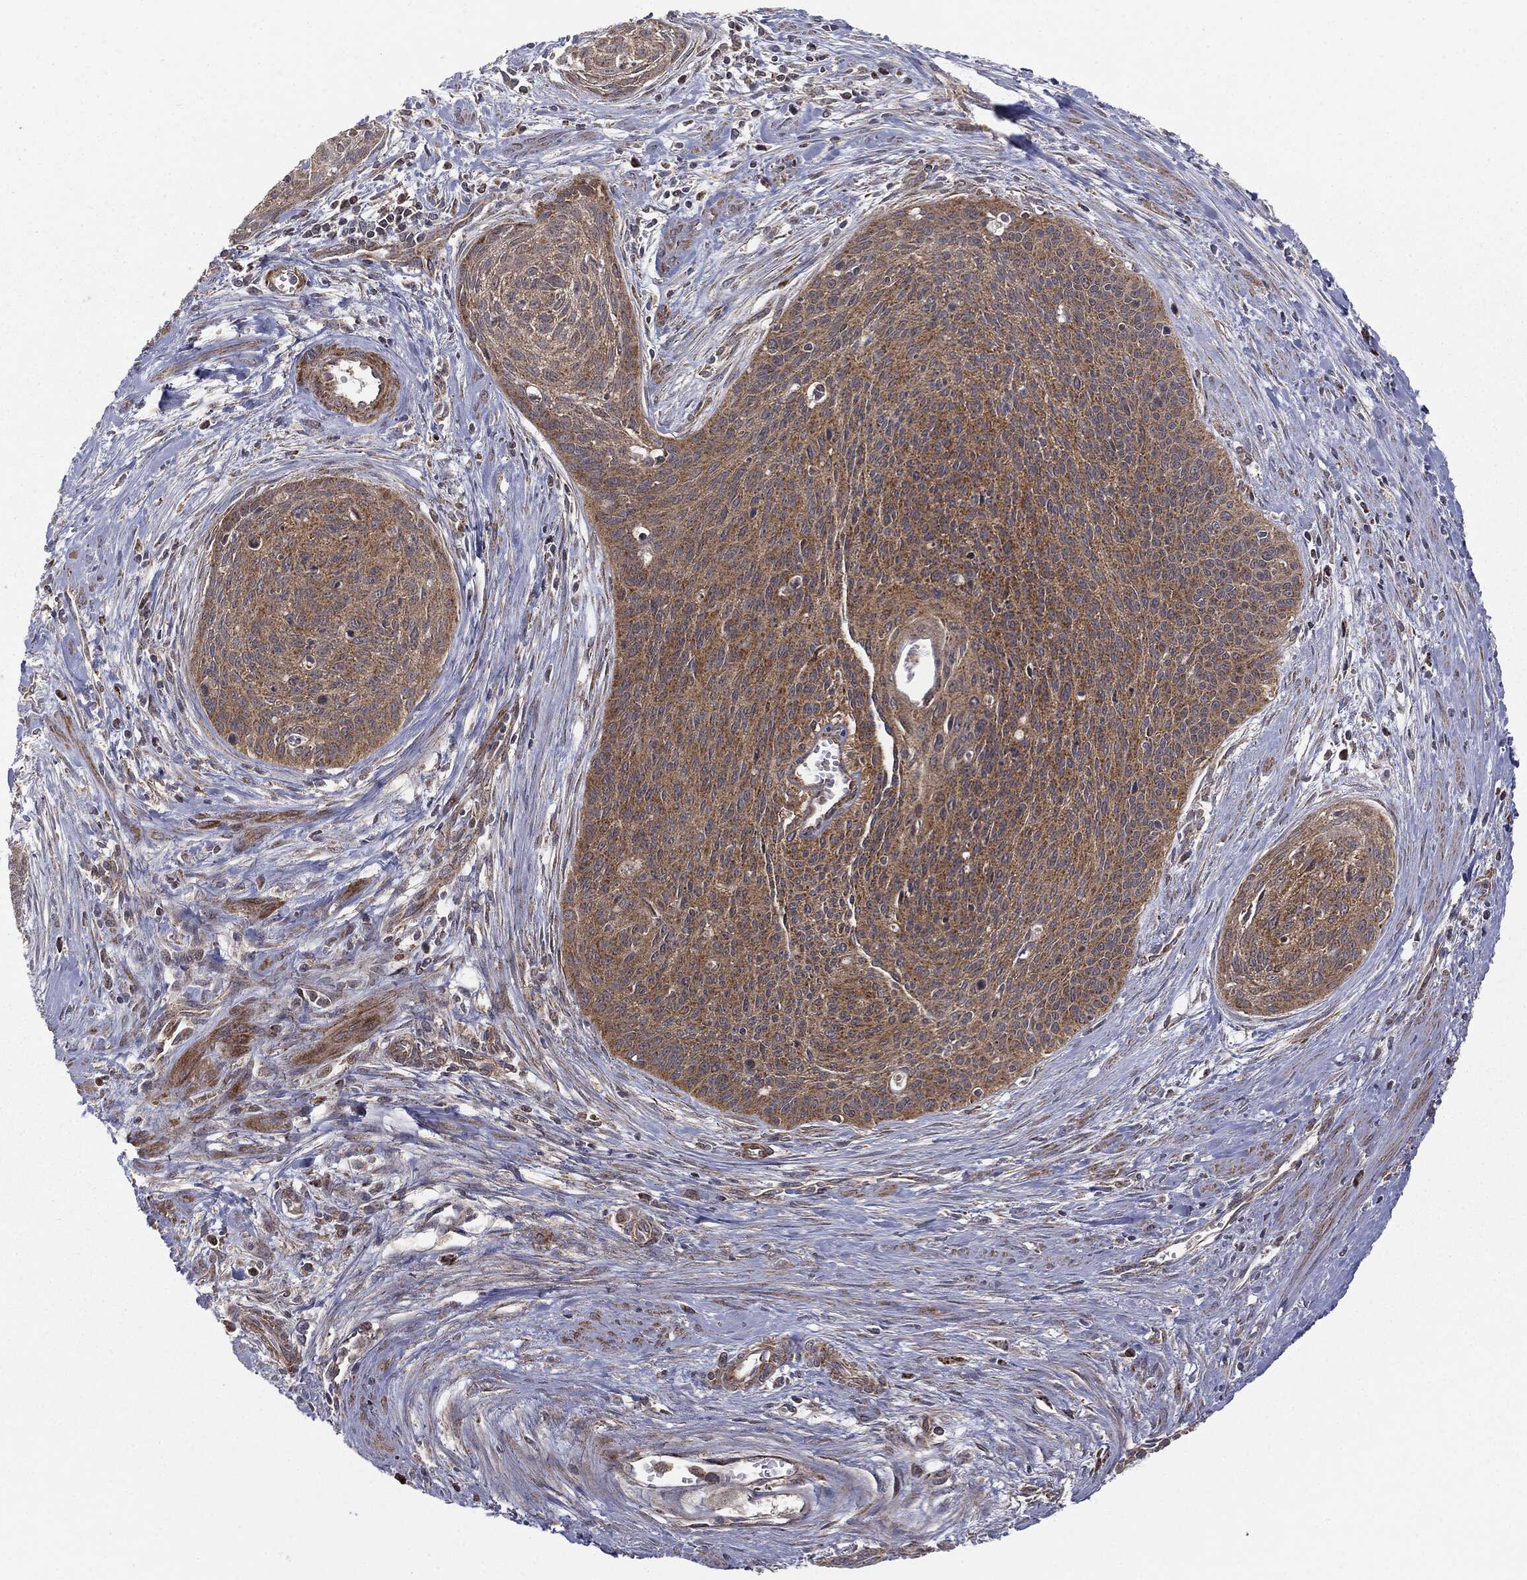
{"staining": {"intensity": "moderate", "quantity": ">75%", "location": "cytoplasmic/membranous"}, "tissue": "cervical cancer", "cell_type": "Tumor cells", "image_type": "cancer", "snomed": [{"axis": "morphology", "description": "Squamous cell carcinoma, NOS"}, {"axis": "topography", "description": "Cervix"}], "caption": "IHC (DAB (3,3'-diaminobenzidine)) staining of human cervical cancer reveals moderate cytoplasmic/membranous protein positivity in about >75% of tumor cells.", "gene": "MTOR", "patient": {"sex": "female", "age": 55}}